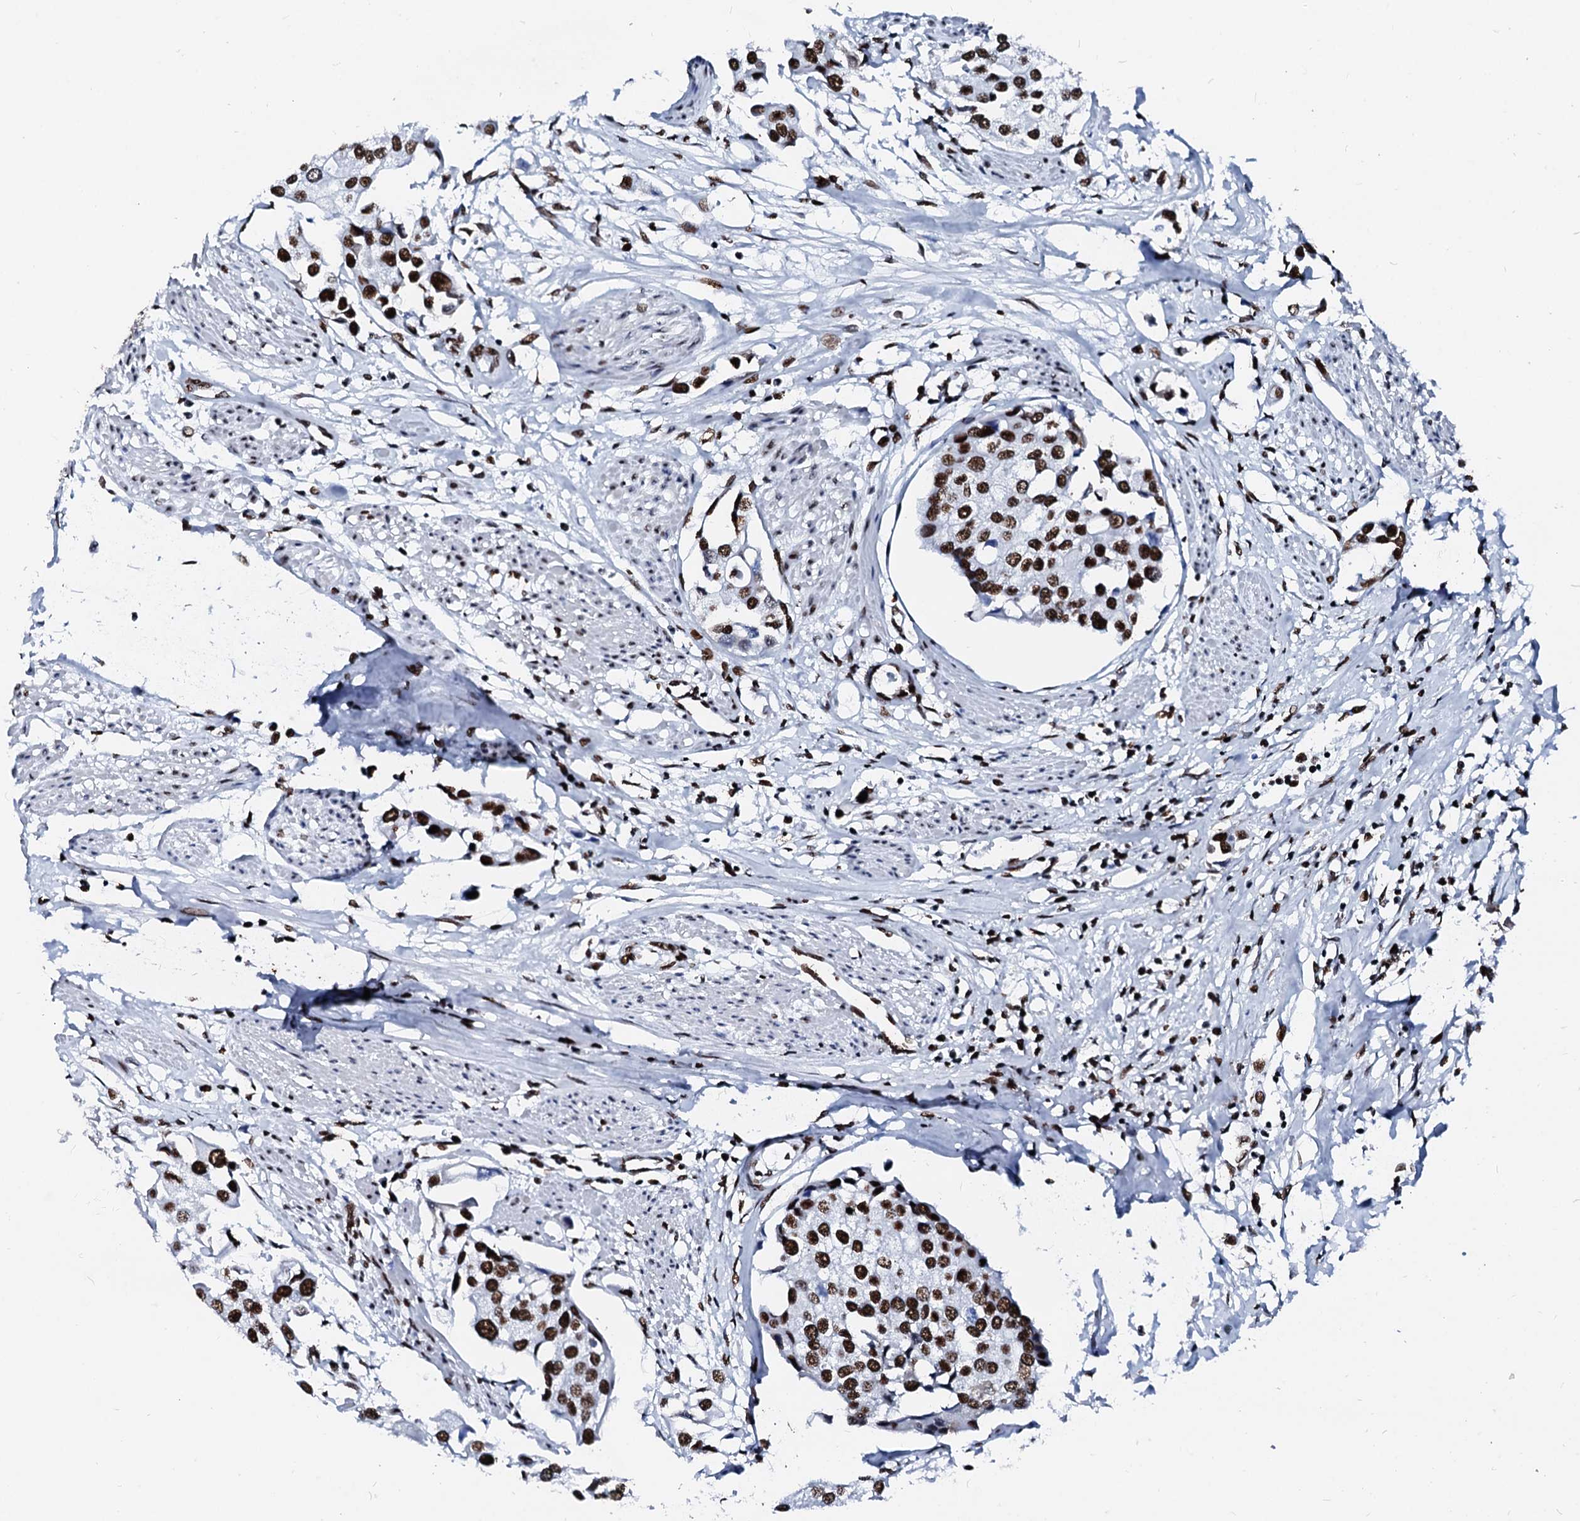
{"staining": {"intensity": "strong", "quantity": ">75%", "location": "nuclear"}, "tissue": "urothelial cancer", "cell_type": "Tumor cells", "image_type": "cancer", "snomed": [{"axis": "morphology", "description": "Urothelial carcinoma, High grade"}, {"axis": "topography", "description": "Urinary bladder"}], "caption": "The photomicrograph demonstrates a brown stain indicating the presence of a protein in the nuclear of tumor cells in urothelial cancer.", "gene": "RALY", "patient": {"sex": "male", "age": 64}}